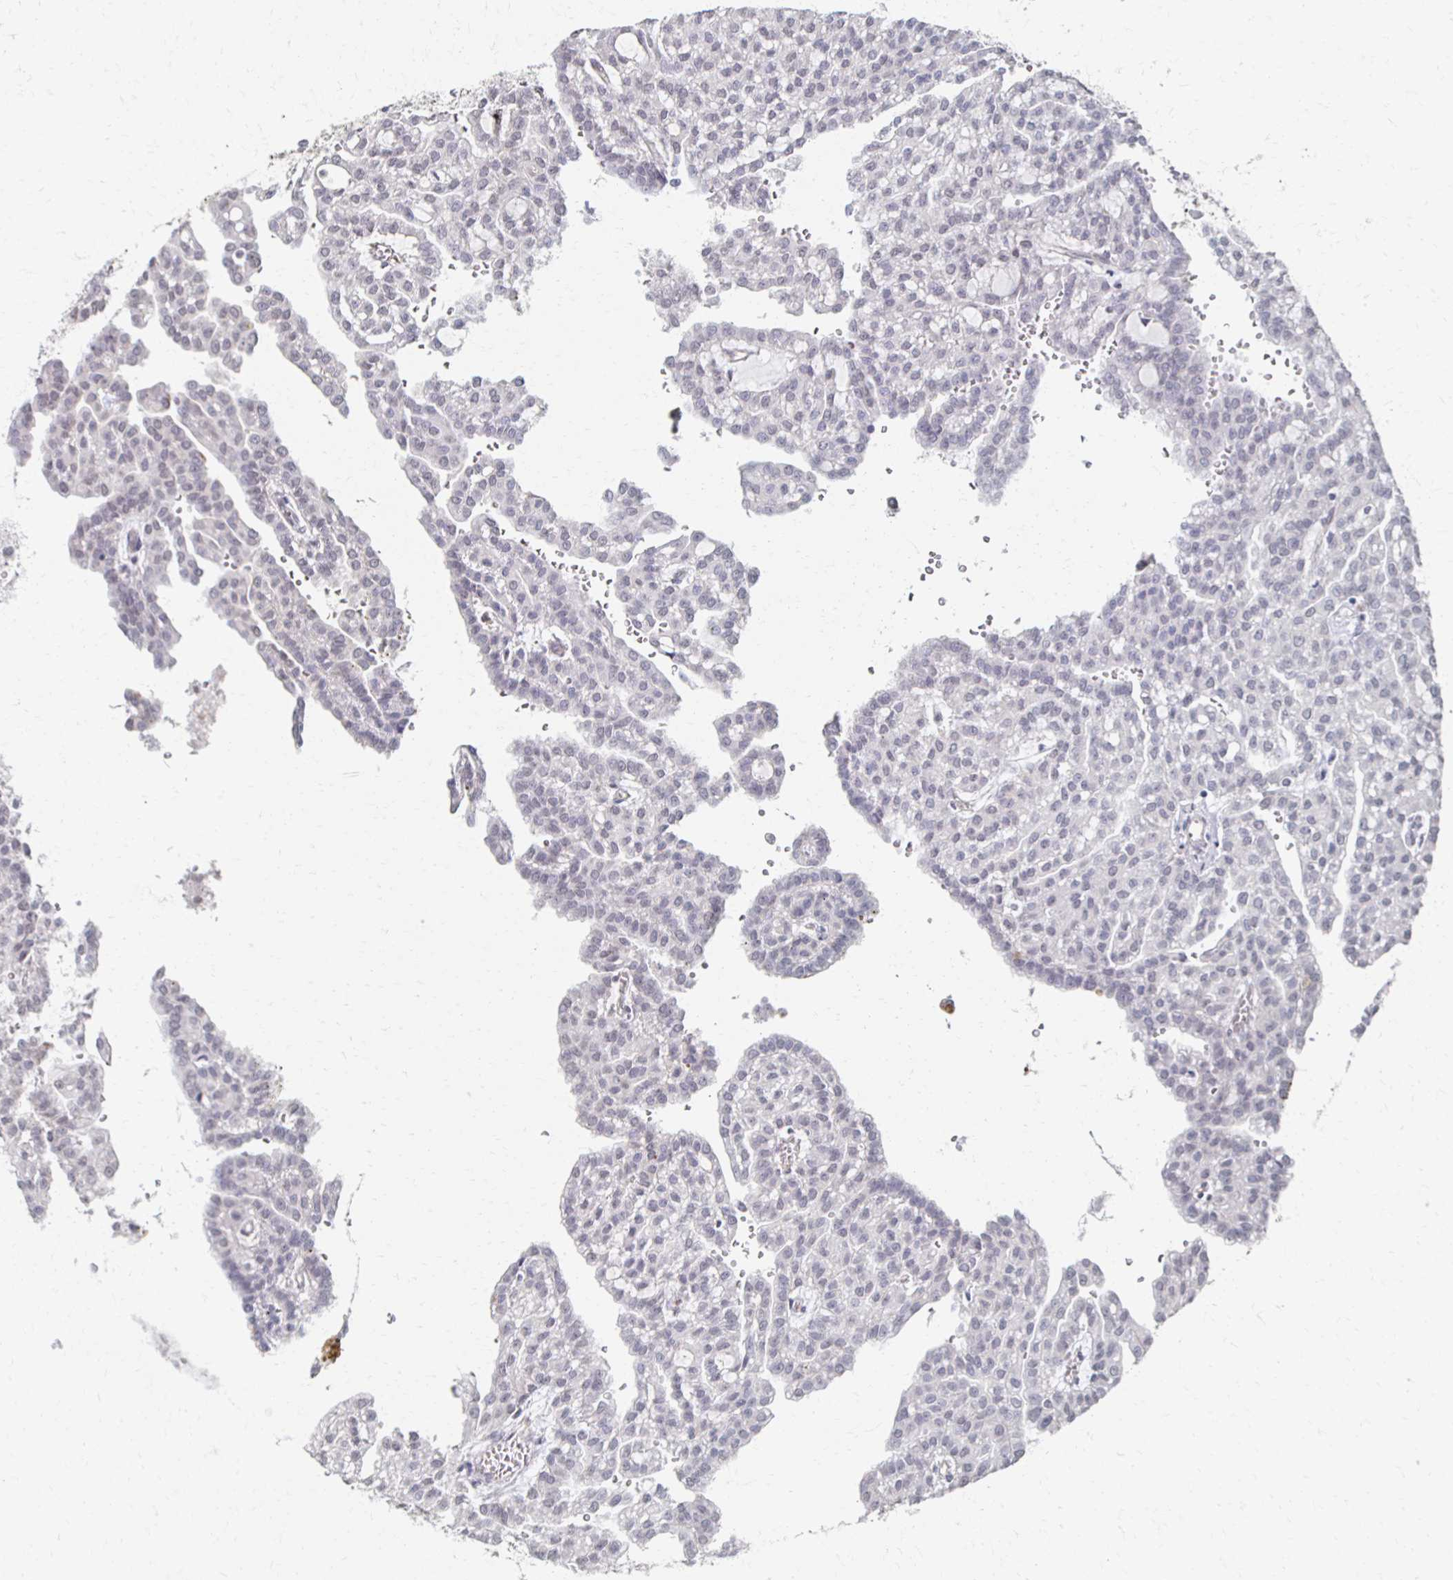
{"staining": {"intensity": "negative", "quantity": "none", "location": "none"}, "tissue": "renal cancer", "cell_type": "Tumor cells", "image_type": "cancer", "snomed": [{"axis": "morphology", "description": "Adenocarcinoma, NOS"}, {"axis": "topography", "description": "Kidney"}], "caption": "Immunohistochemistry of human renal cancer (adenocarcinoma) reveals no staining in tumor cells. Brightfield microscopy of immunohistochemistry stained with DAB (3,3'-diaminobenzidine) (brown) and hematoxylin (blue), captured at high magnification.", "gene": "DAB1", "patient": {"sex": "male", "age": 63}}